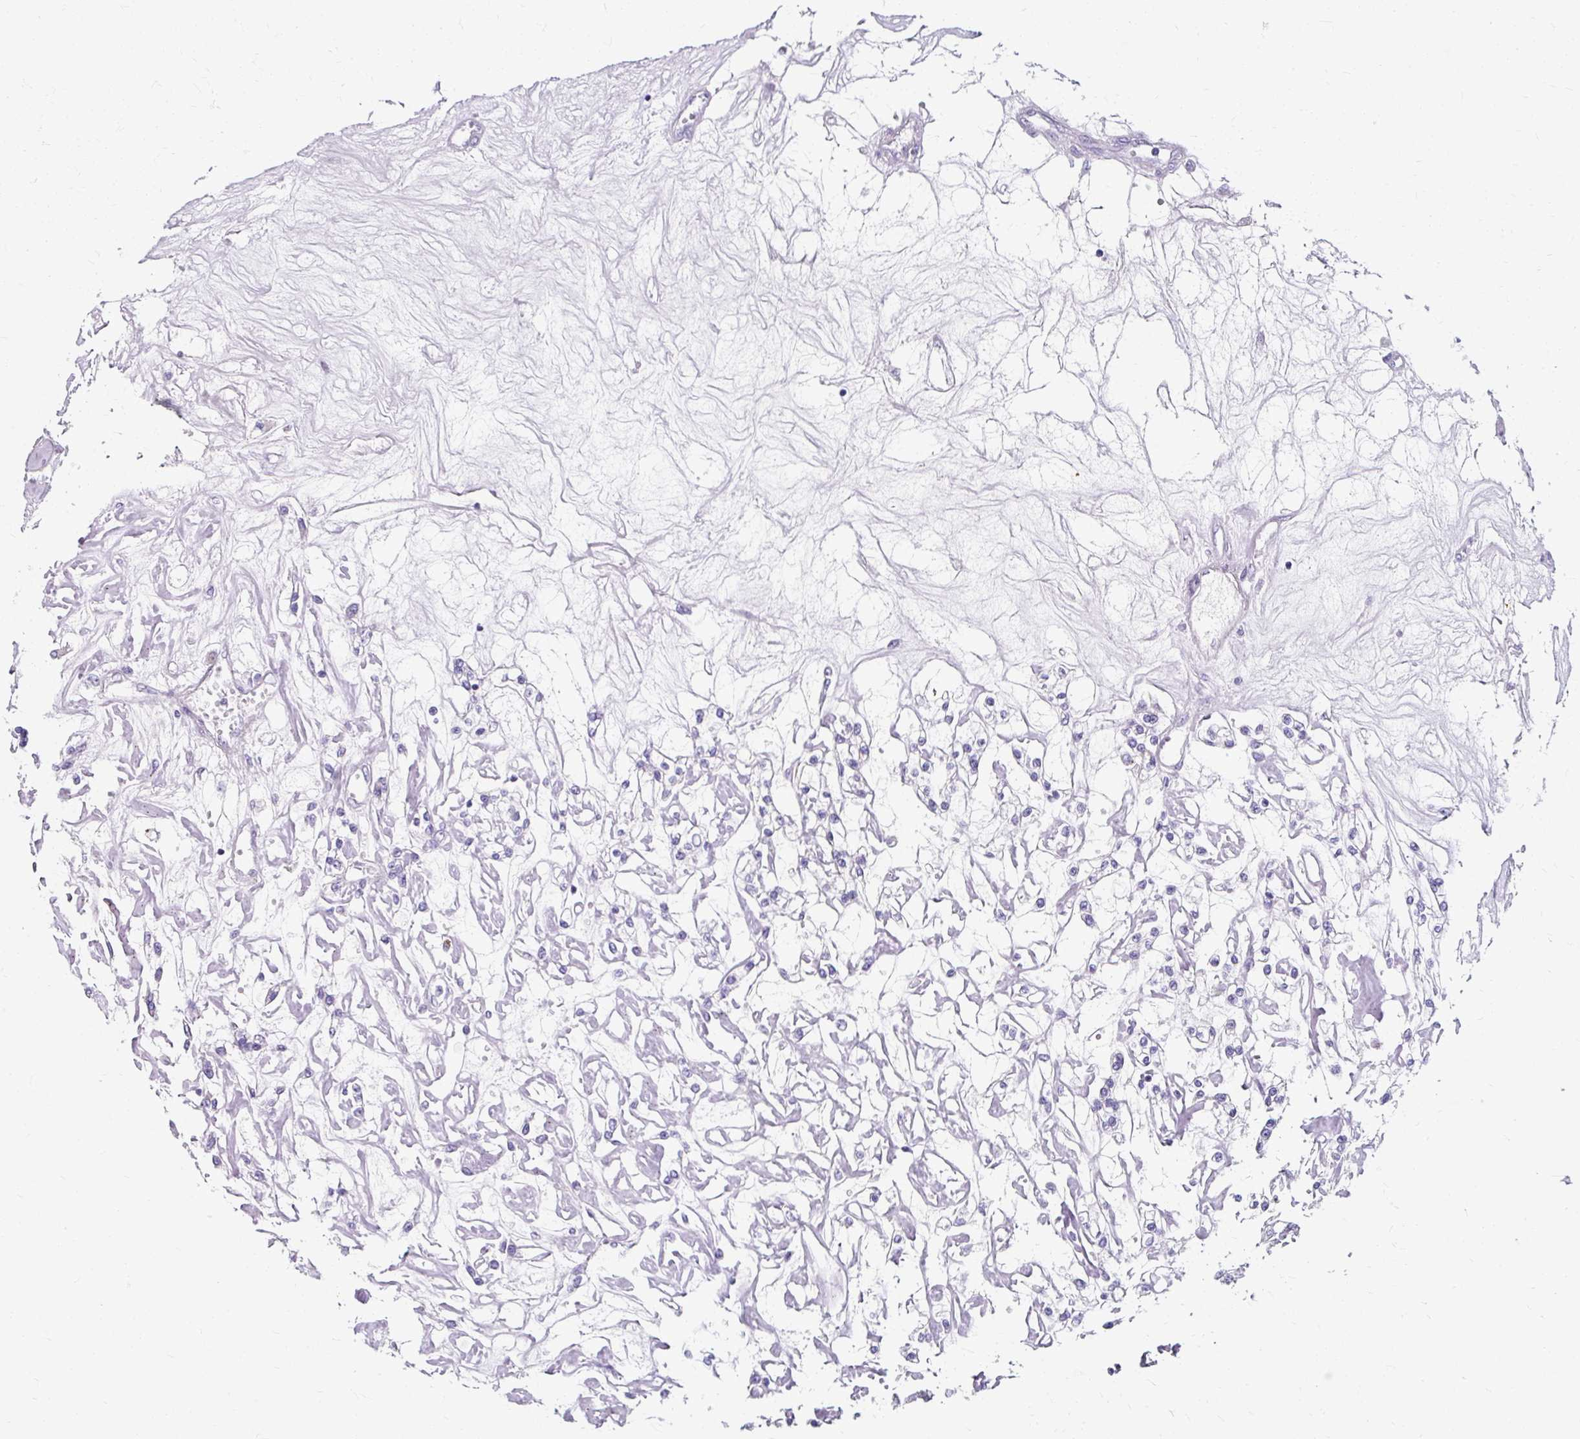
{"staining": {"intensity": "negative", "quantity": "none", "location": "none"}, "tissue": "renal cancer", "cell_type": "Tumor cells", "image_type": "cancer", "snomed": [{"axis": "morphology", "description": "Adenocarcinoma, NOS"}, {"axis": "topography", "description": "Kidney"}], "caption": "Immunohistochemistry (IHC) histopathology image of neoplastic tissue: human renal cancer (adenocarcinoma) stained with DAB (3,3'-diaminobenzidine) displays no significant protein staining in tumor cells.", "gene": "ZNF555", "patient": {"sex": "female", "age": 59}}